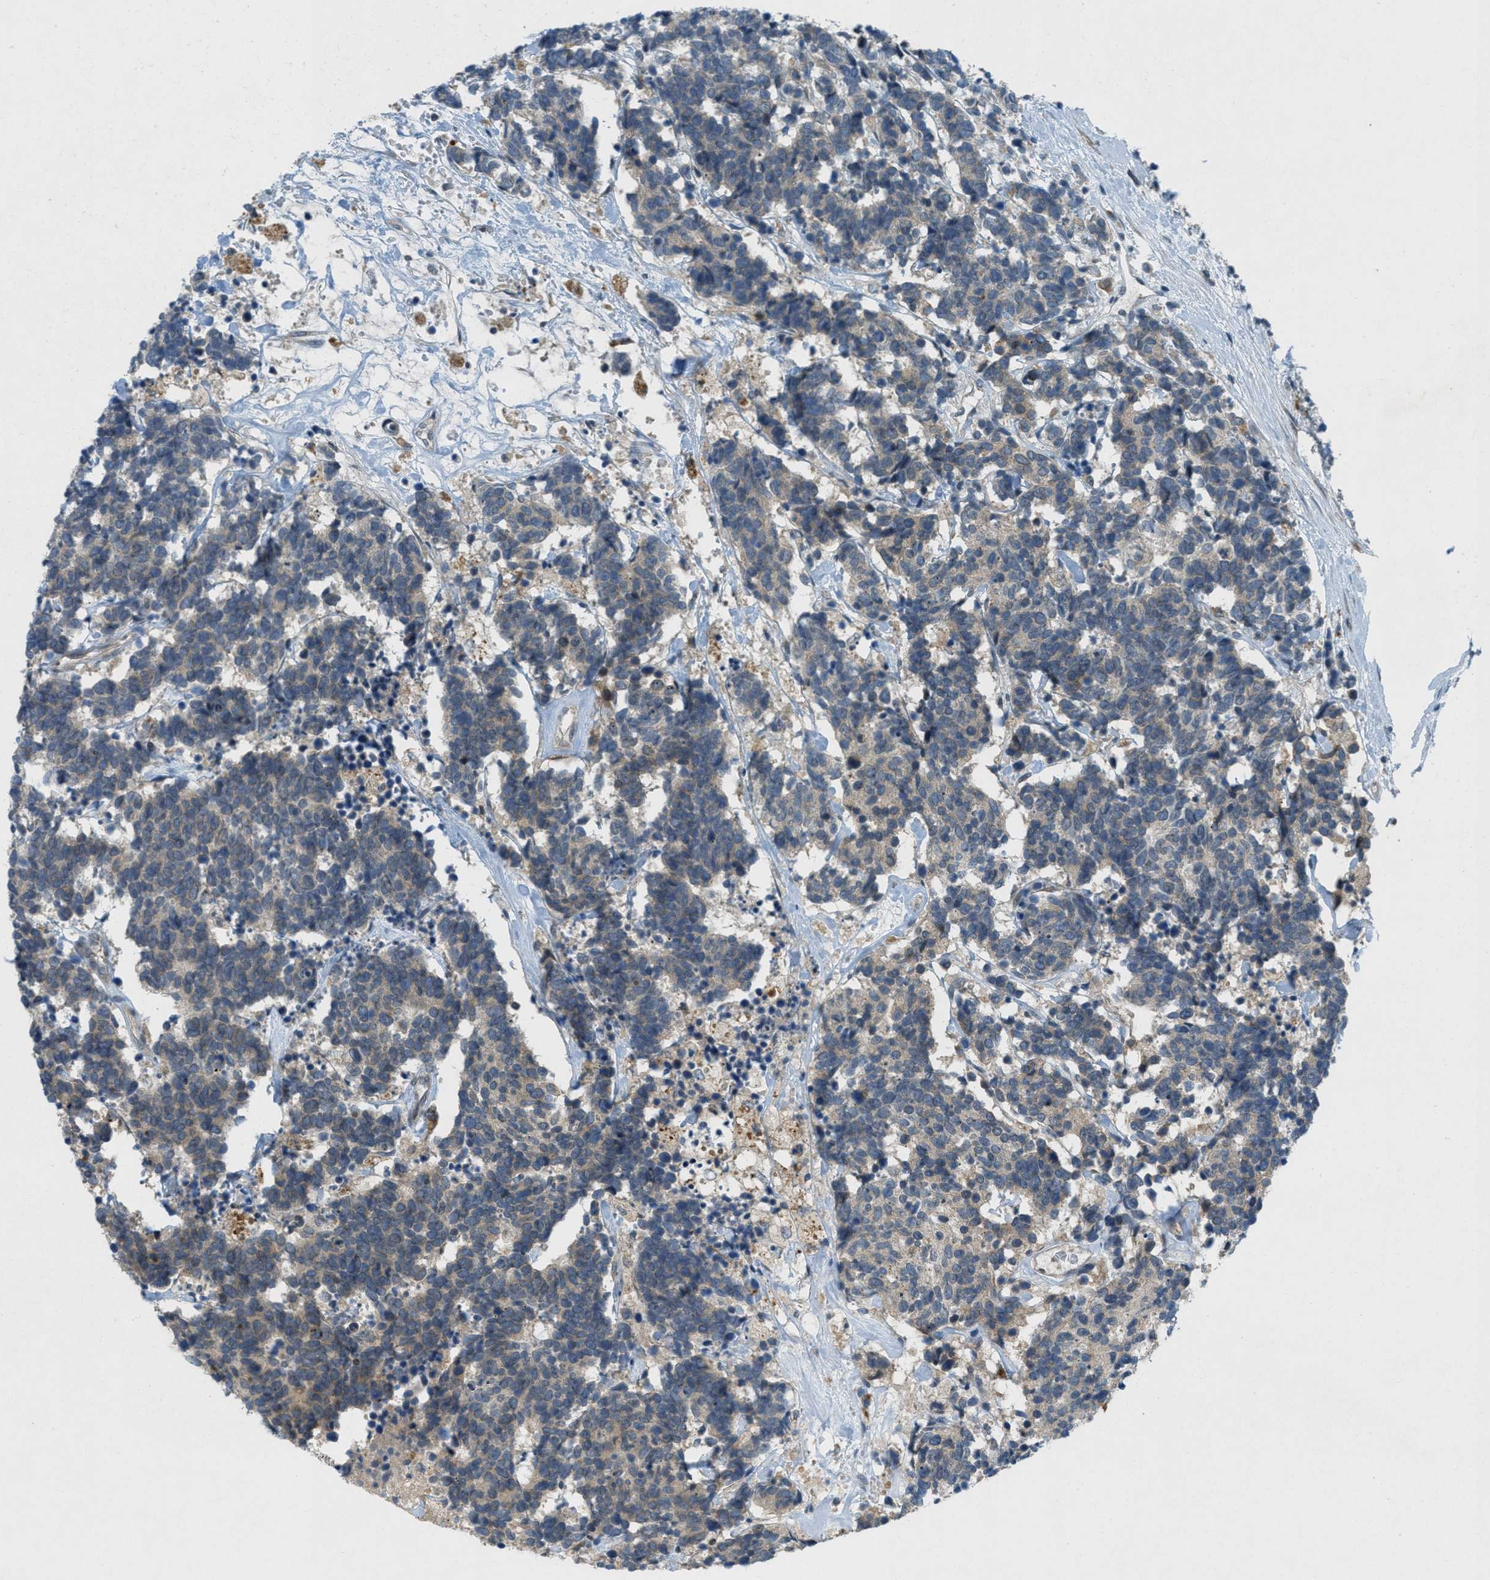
{"staining": {"intensity": "weak", "quantity": "25%-75%", "location": "cytoplasmic/membranous"}, "tissue": "carcinoid", "cell_type": "Tumor cells", "image_type": "cancer", "snomed": [{"axis": "morphology", "description": "Carcinoma, NOS"}, {"axis": "morphology", "description": "Carcinoid, malignant, NOS"}, {"axis": "topography", "description": "Urinary bladder"}], "caption": "Protein positivity by immunohistochemistry displays weak cytoplasmic/membranous expression in approximately 25%-75% of tumor cells in carcinoid.", "gene": "SIGMAR1", "patient": {"sex": "male", "age": 57}}